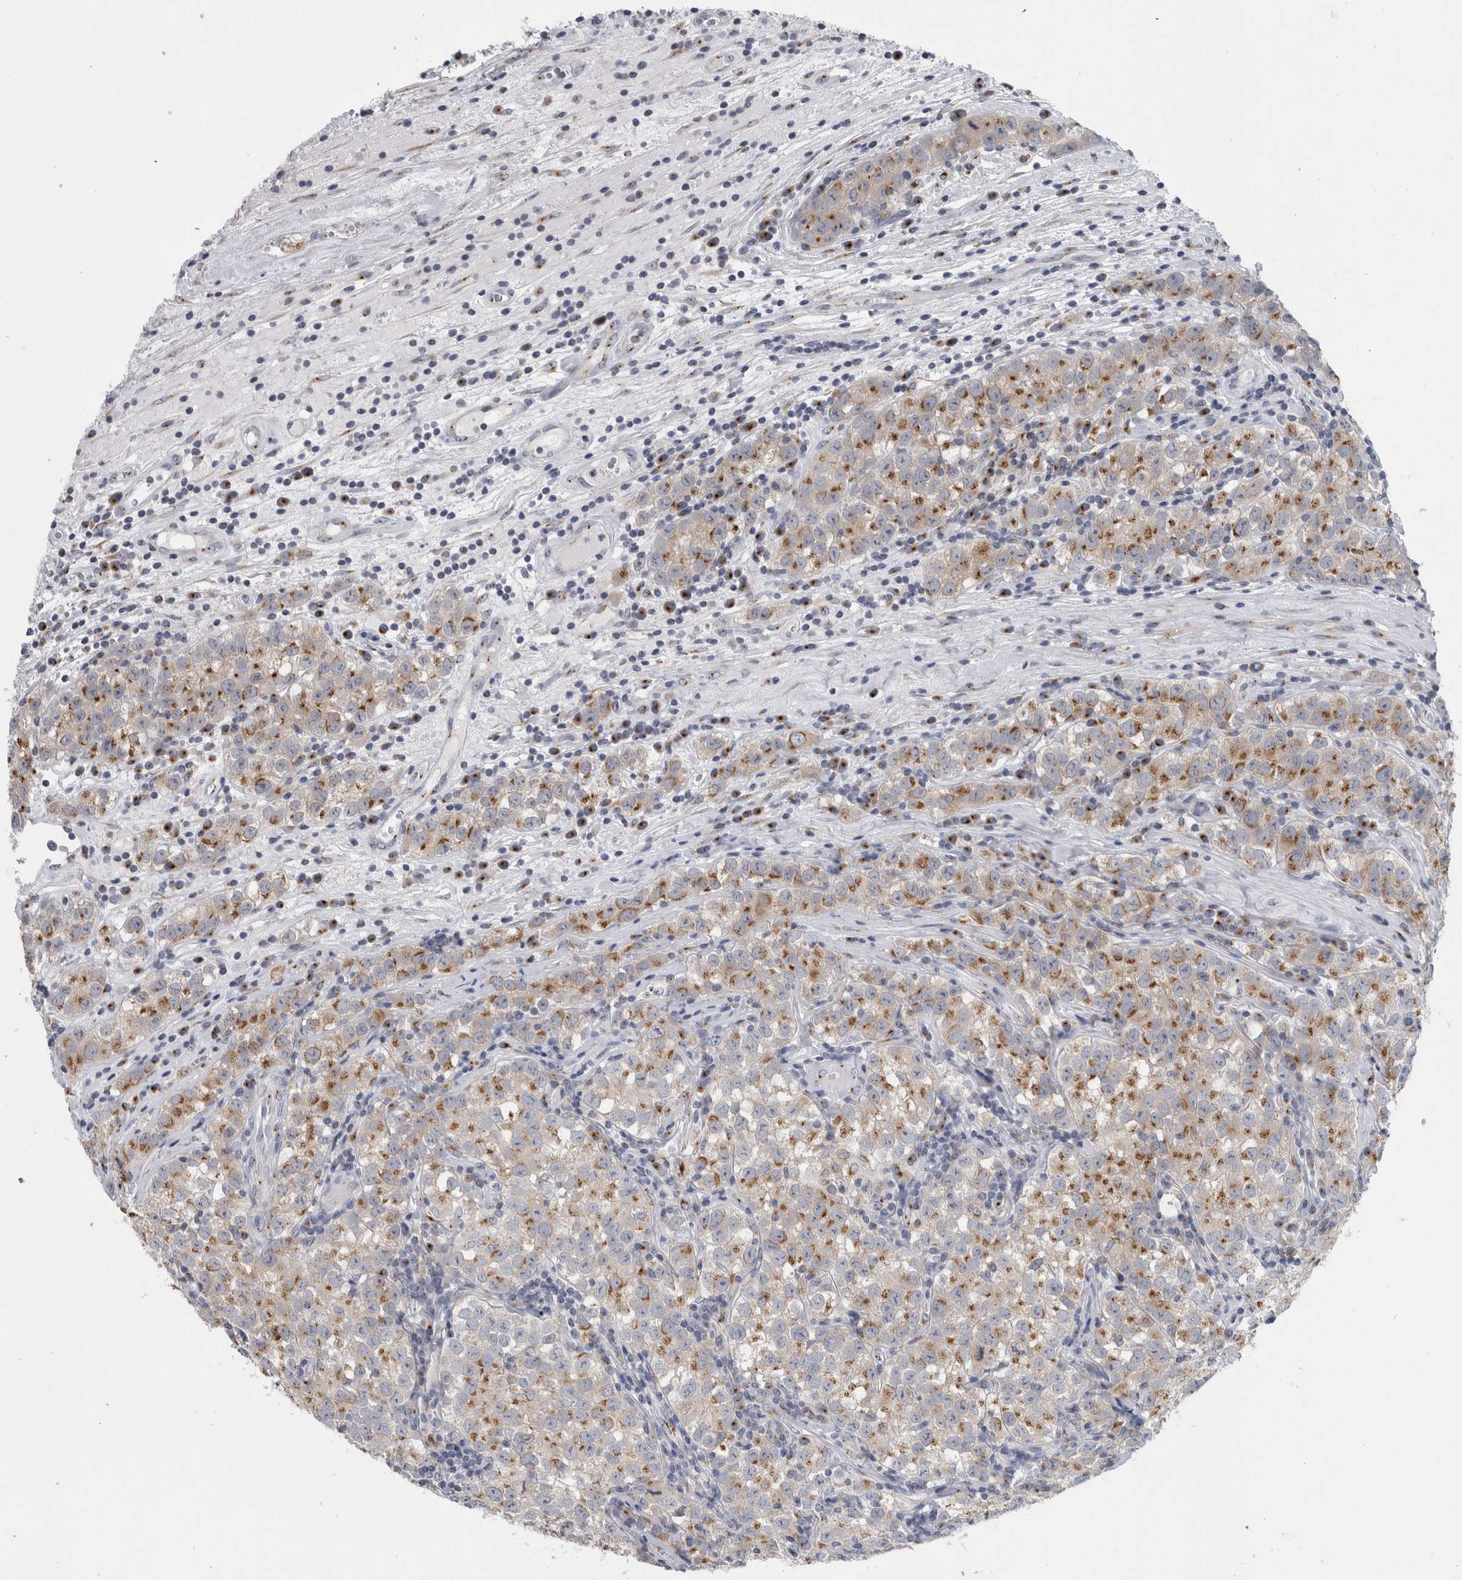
{"staining": {"intensity": "moderate", "quantity": "25%-75%", "location": "cytoplasmic/membranous"}, "tissue": "testis cancer", "cell_type": "Tumor cells", "image_type": "cancer", "snomed": [{"axis": "morphology", "description": "Seminoma, NOS"}, {"axis": "morphology", "description": "Carcinoma, Embryonal, NOS"}, {"axis": "topography", "description": "Testis"}], "caption": "Immunohistochemical staining of seminoma (testis) reveals medium levels of moderate cytoplasmic/membranous protein positivity in approximately 25%-75% of tumor cells. The staining is performed using DAB (3,3'-diaminobenzidine) brown chromogen to label protein expression. The nuclei are counter-stained blue using hematoxylin.", "gene": "AKAP9", "patient": {"sex": "male", "age": 43}}